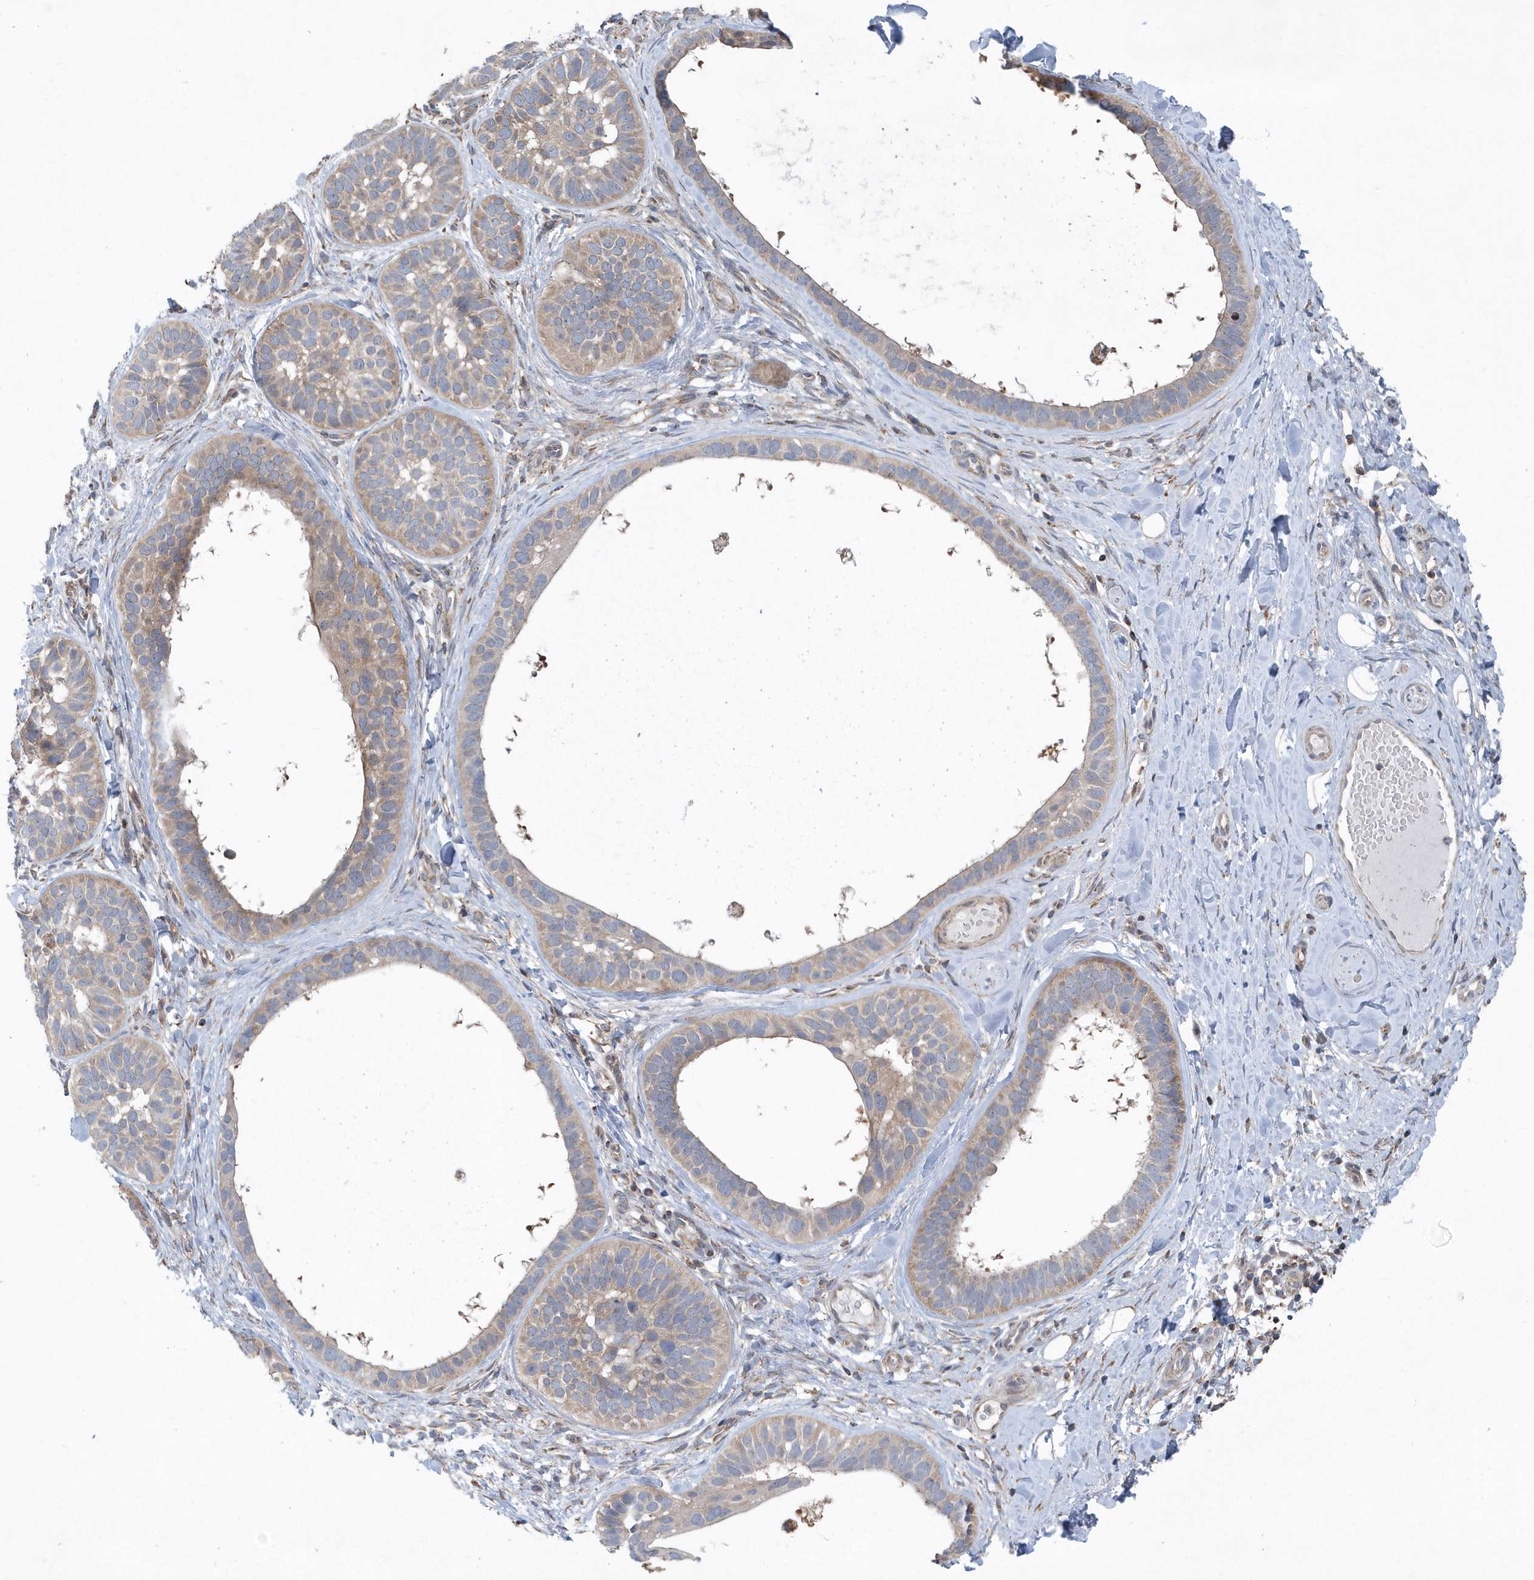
{"staining": {"intensity": "weak", "quantity": ">75%", "location": "cytoplasmic/membranous"}, "tissue": "skin cancer", "cell_type": "Tumor cells", "image_type": "cancer", "snomed": [{"axis": "morphology", "description": "Basal cell carcinoma"}, {"axis": "topography", "description": "Skin"}], "caption": "Human skin cancer (basal cell carcinoma) stained for a protein (brown) demonstrates weak cytoplasmic/membranous positive staining in approximately >75% of tumor cells.", "gene": "PPP1R7", "patient": {"sex": "male", "age": 62}}